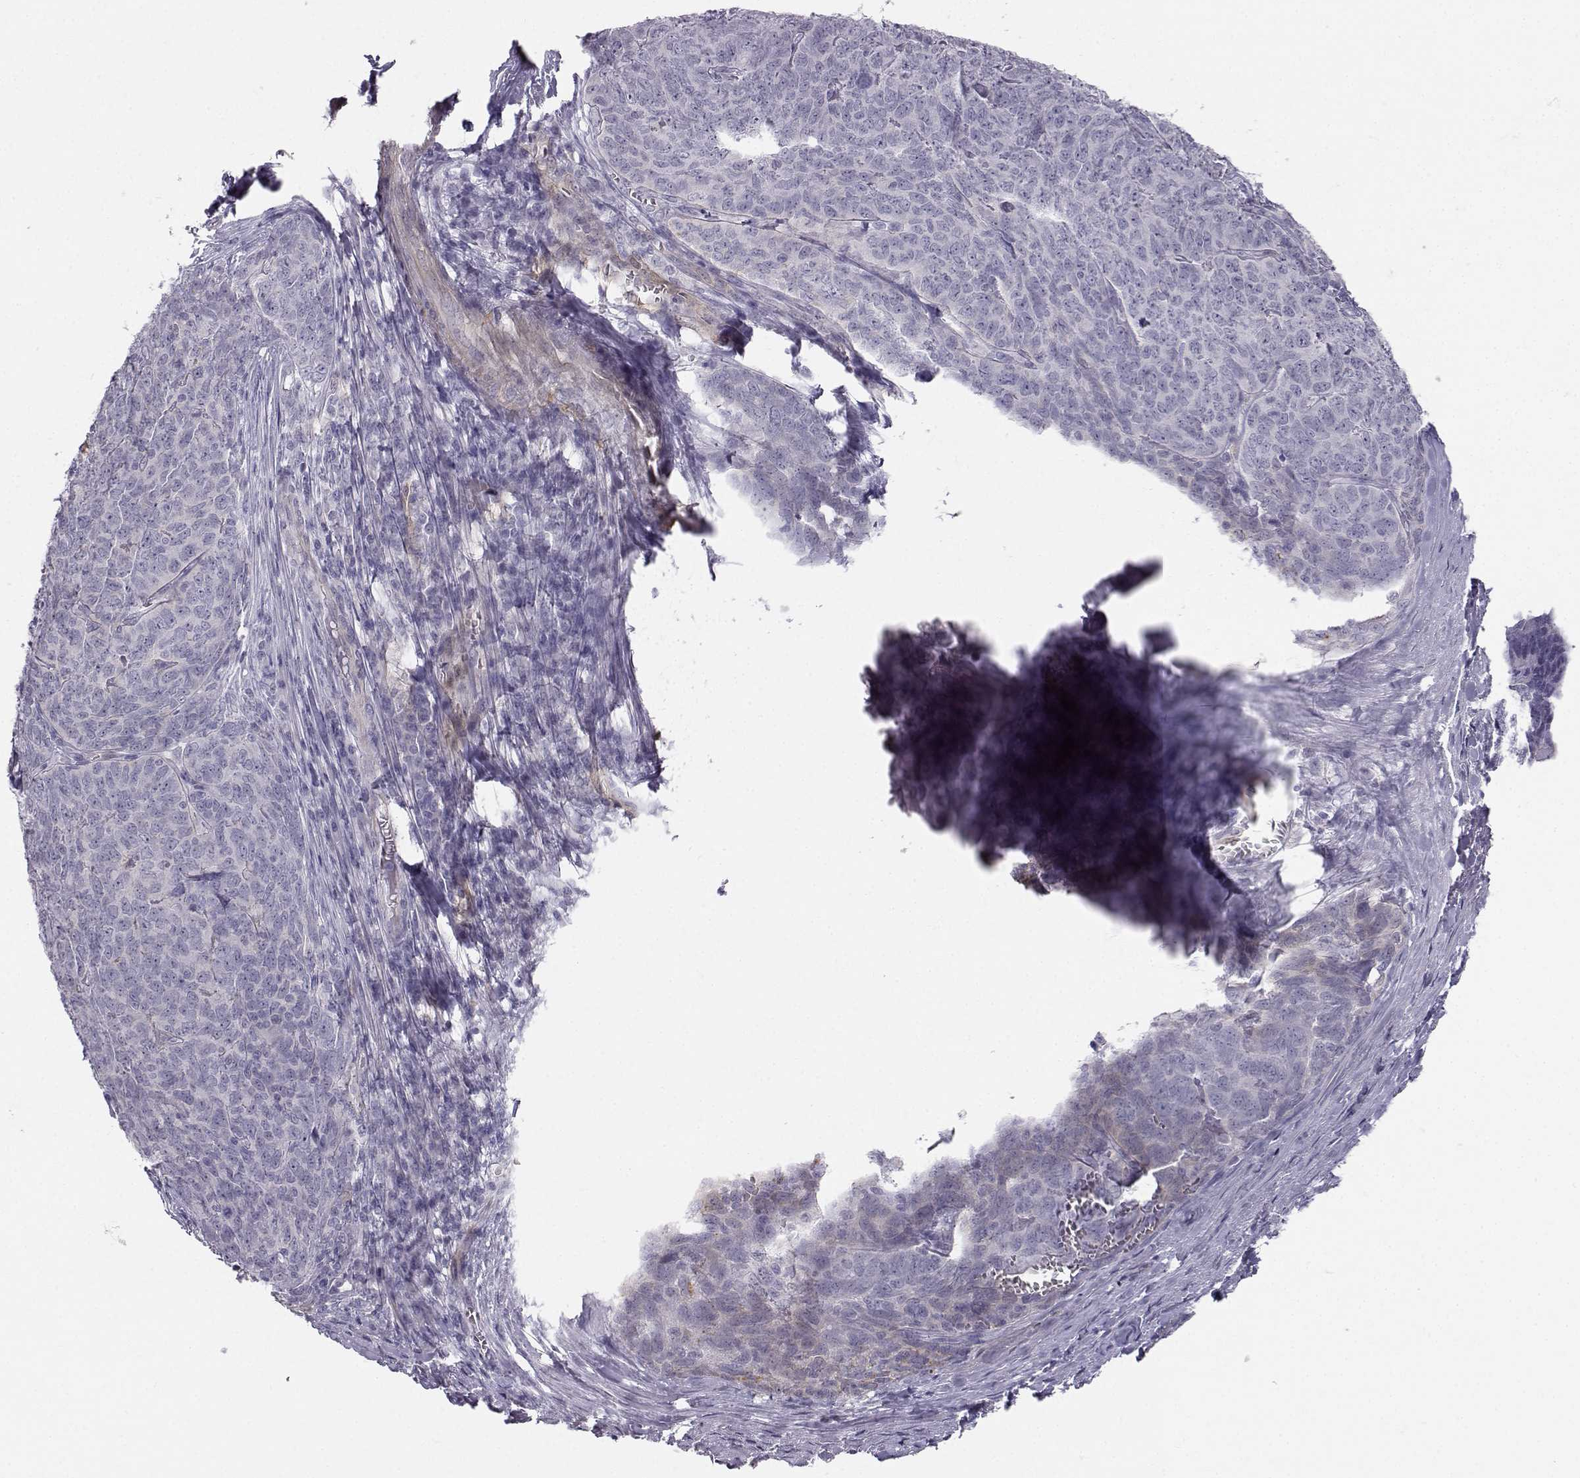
{"staining": {"intensity": "negative", "quantity": "none", "location": "none"}, "tissue": "skin cancer", "cell_type": "Tumor cells", "image_type": "cancer", "snomed": [{"axis": "morphology", "description": "Squamous cell carcinoma, NOS"}, {"axis": "topography", "description": "Skin"}, {"axis": "topography", "description": "Anal"}], "caption": "A micrograph of human squamous cell carcinoma (skin) is negative for staining in tumor cells.", "gene": "PGM5", "patient": {"sex": "female", "age": 51}}